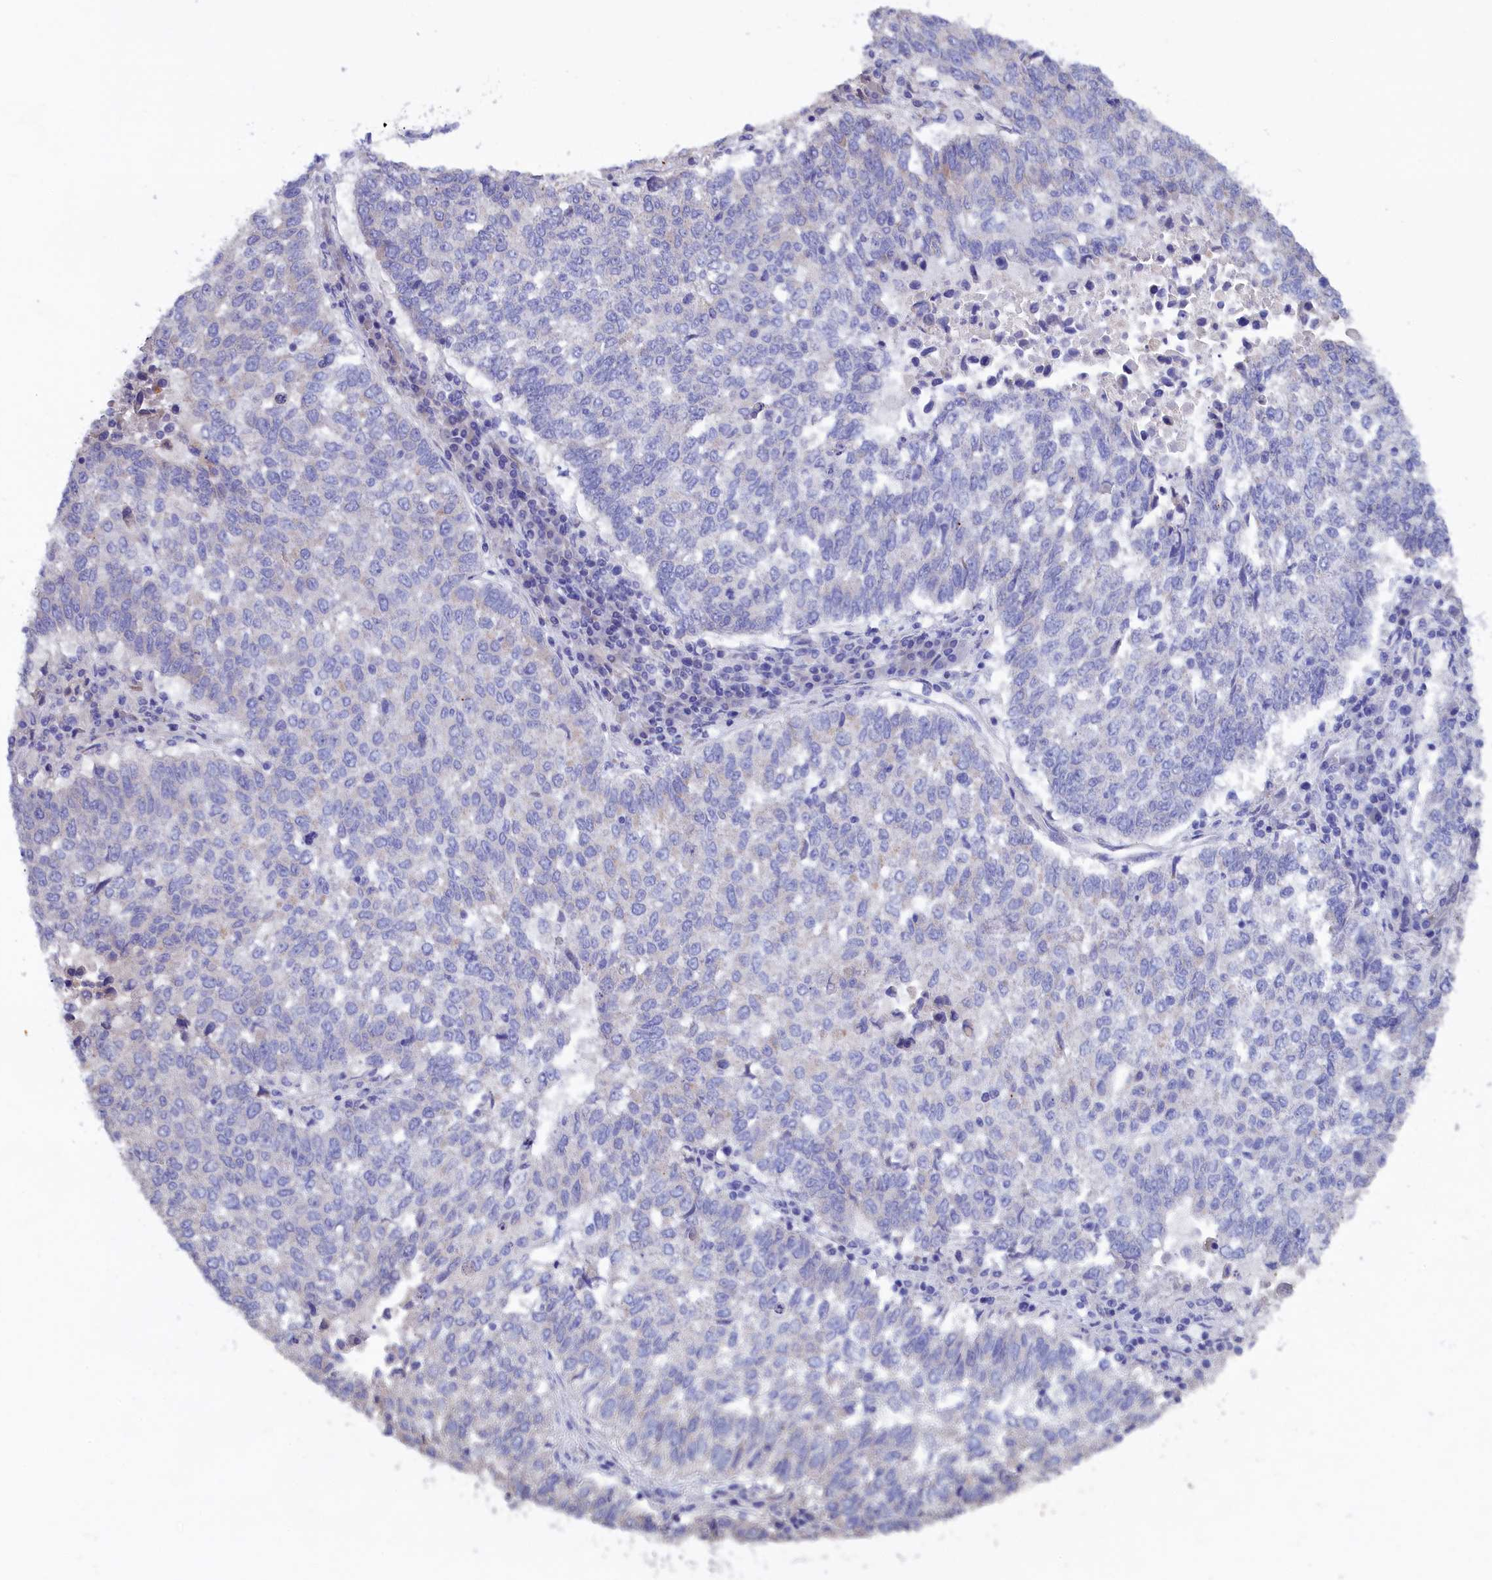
{"staining": {"intensity": "weak", "quantity": "<25%", "location": "cytoplasmic/membranous"}, "tissue": "lung cancer", "cell_type": "Tumor cells", "image_type": "cancer", "snomed": [{"axis": "morphology", "description": "Squamous cell carcinoma, NOS"}, {"axis": "topography", "description": "Lung"}], "caption": "A micrograph of human lung cancer is negative for staining in tumor cells.", "gene": "WDR83", "patient": {"sex": "male", "age": 73}}